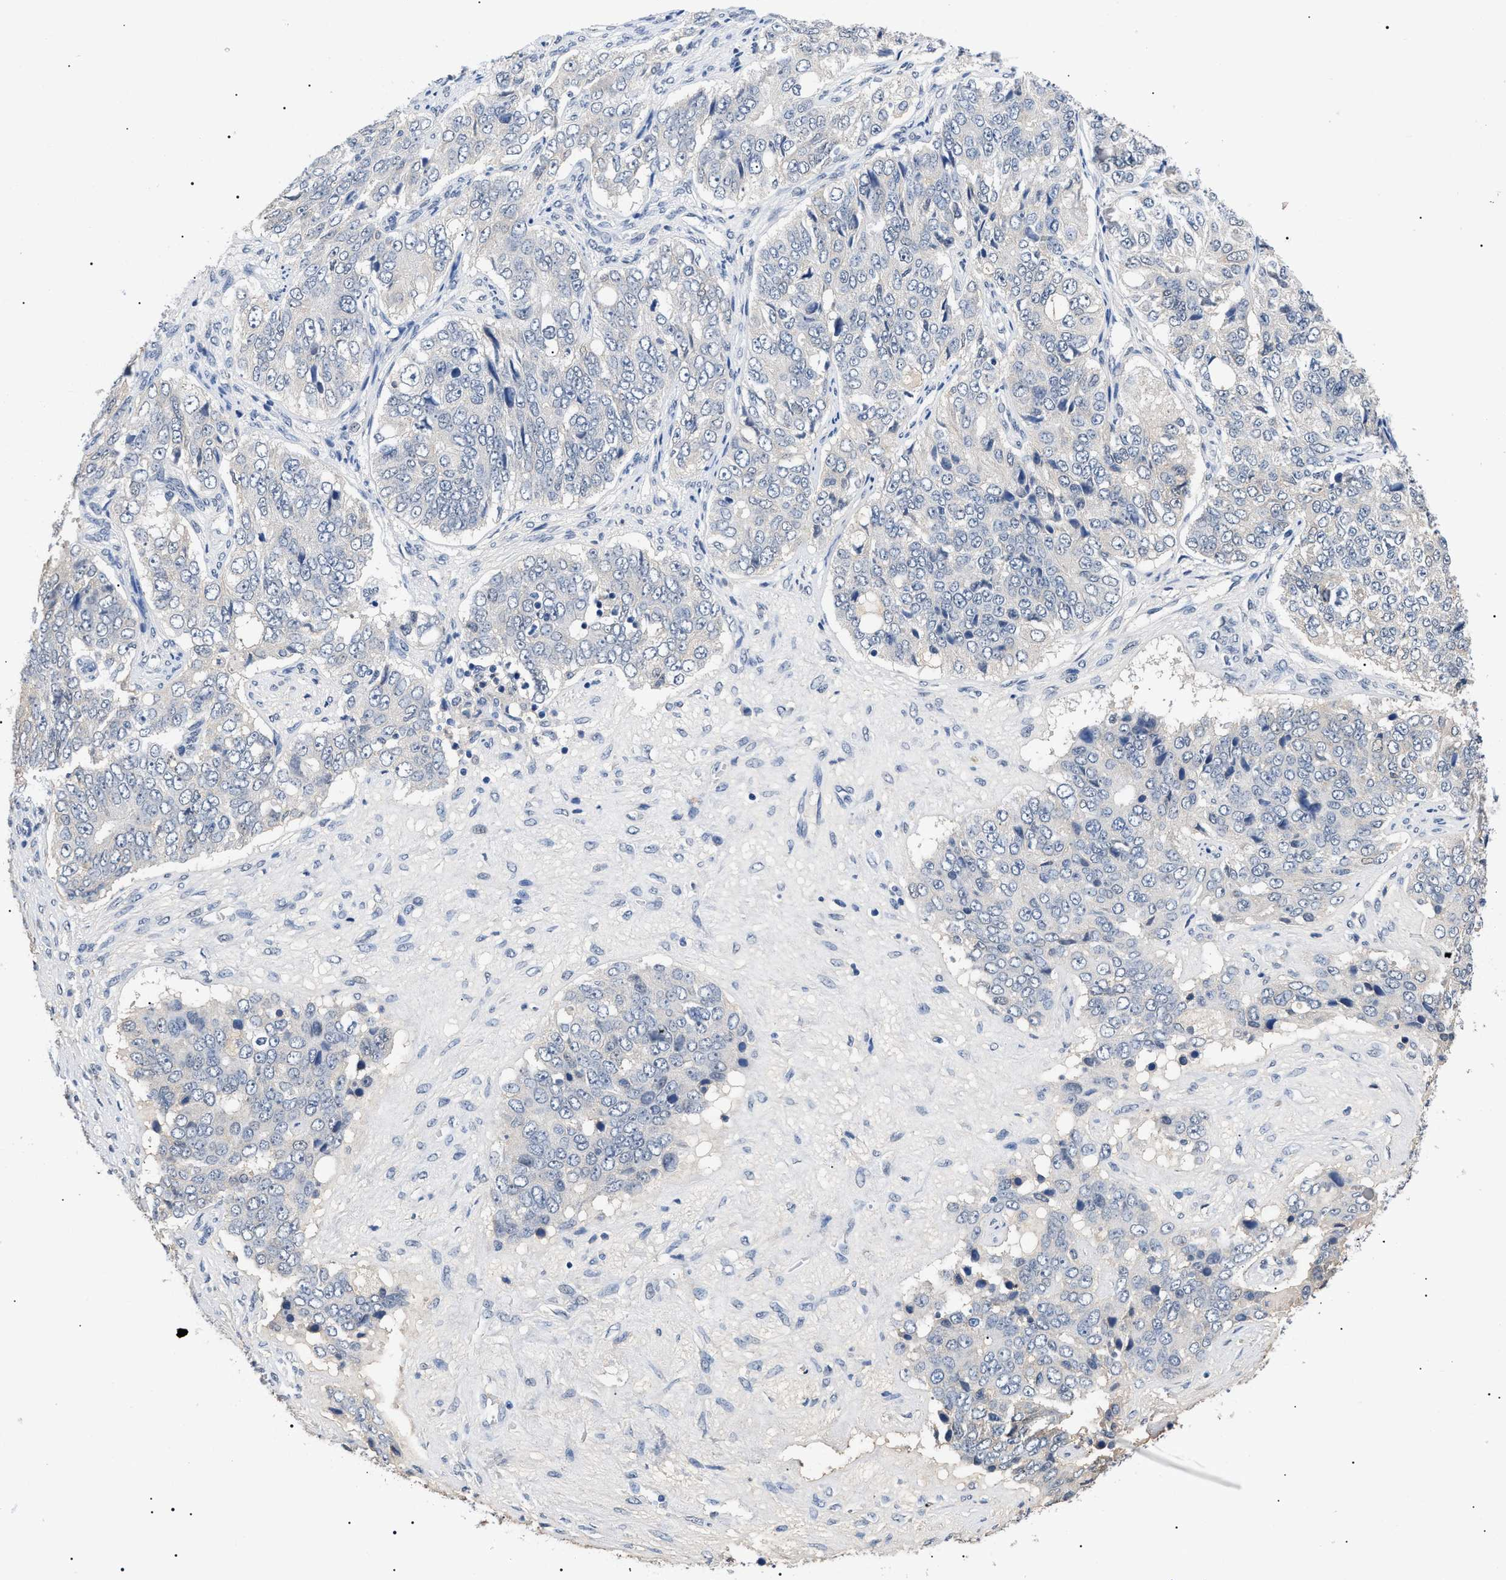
{"staining": {"intensity": "negative", "quantity": "none", "location": "none"}, "tissue": "ovarian cancer", "cell_type": "Tumor cells", "image_type": "cancer", "snomed": [{"axis": "morphology", "description": "Carcinoma, endometroid"}, {"axis": "topography", "description": "Ovary"}], "caption": "An image of human ovarian endometroid carcinoma is negative for staining in tumor cells.", "gene": "PRRT2", "patient": {"sex": "female", "age": 51}}